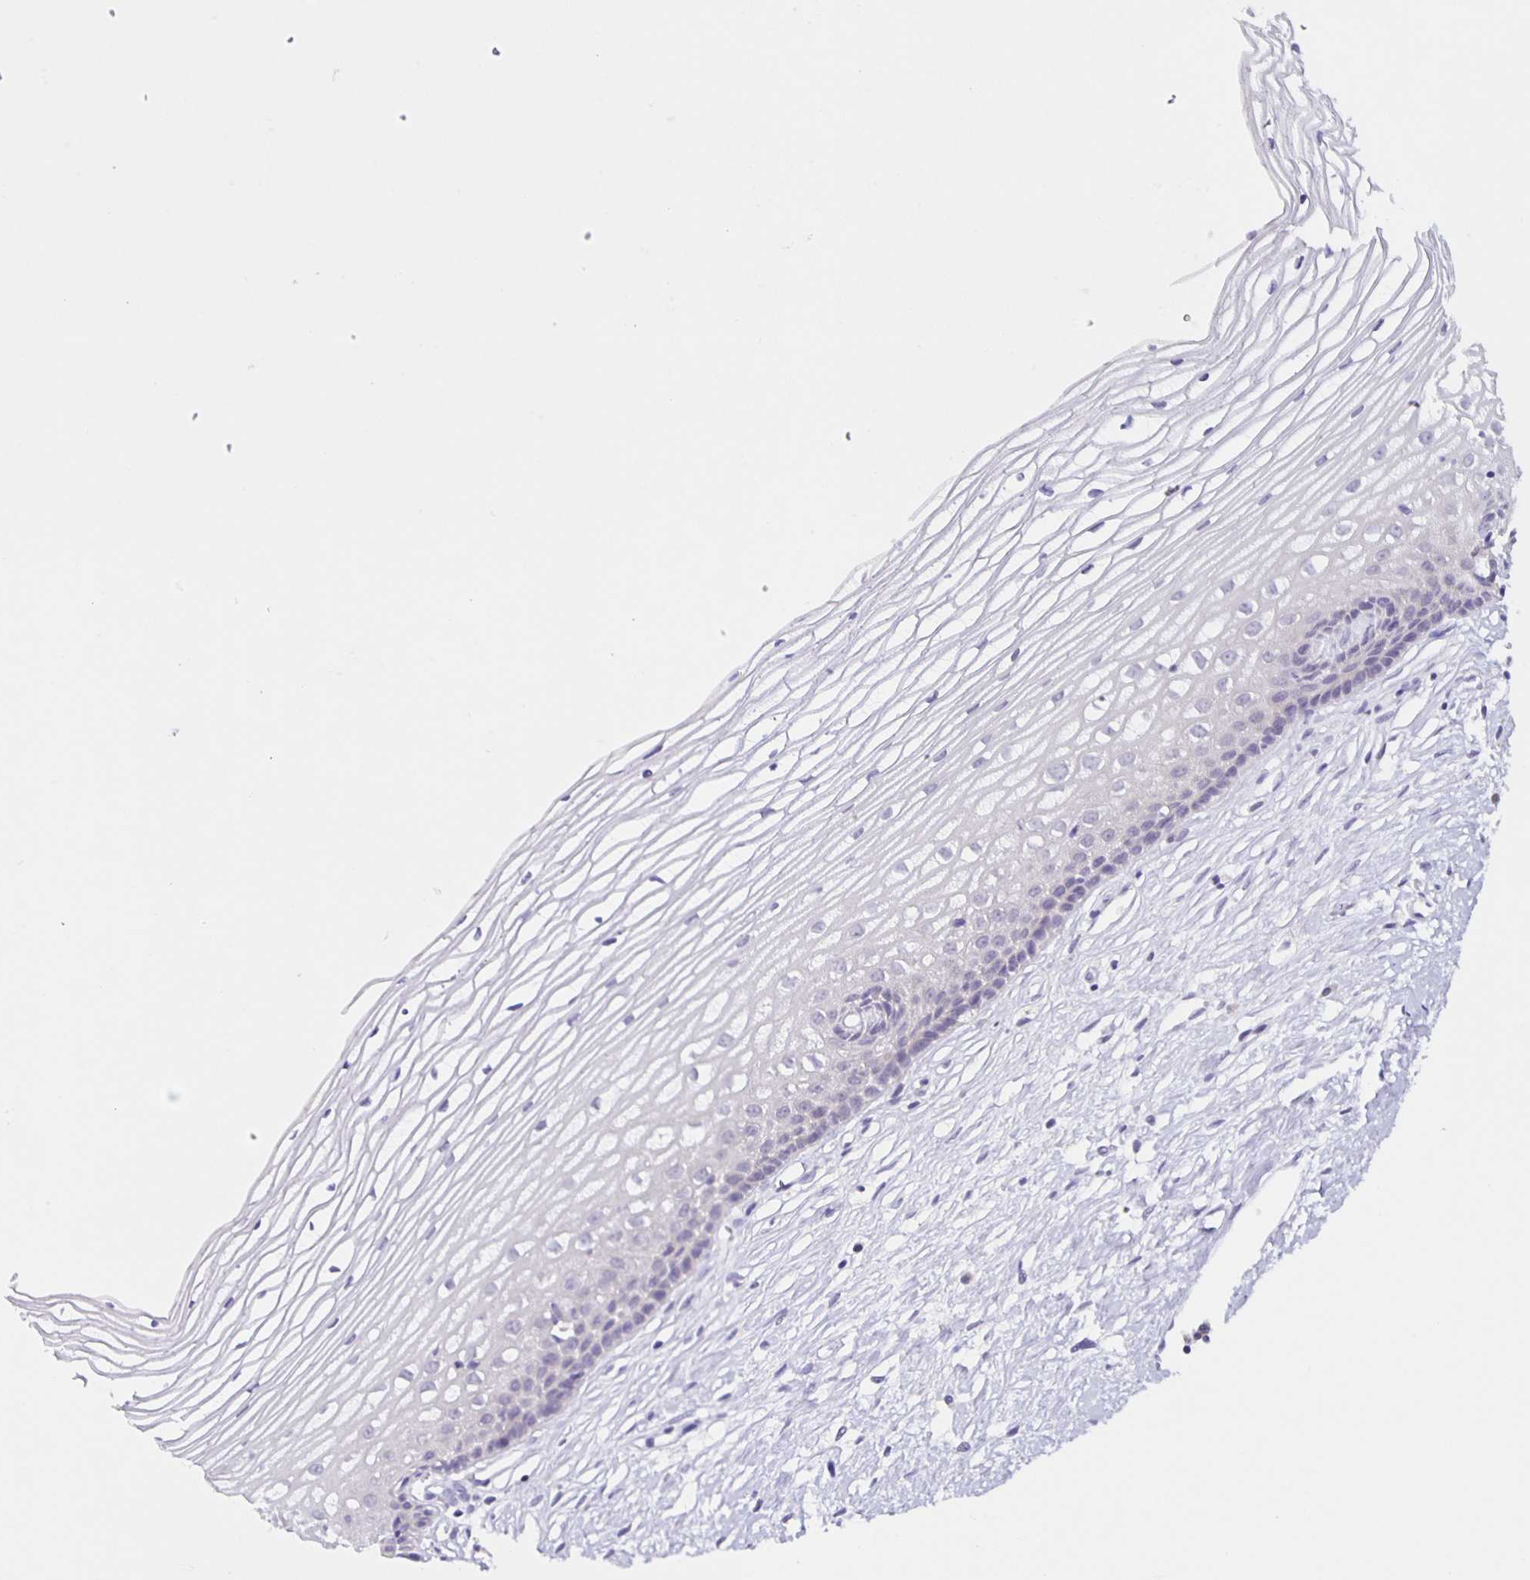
{"staining": {"intensity": "negative", "quantity": "none", "location": "none"}, "tissue": "cervix", "cell_type": "Glandular cells", "image_type": "normal", "snomed": [{"axis": "morphology", "description": "Normal tissue, NOS"}, {"axis": "topography", "description": "Cervix"}], "caption": "The photomicrograph reveals no staining of glandular cells in normal cervix. Nuclei are stained in blue.", "gene": "SLC12A3", "patient": {"sex": "female", "age": 40}}